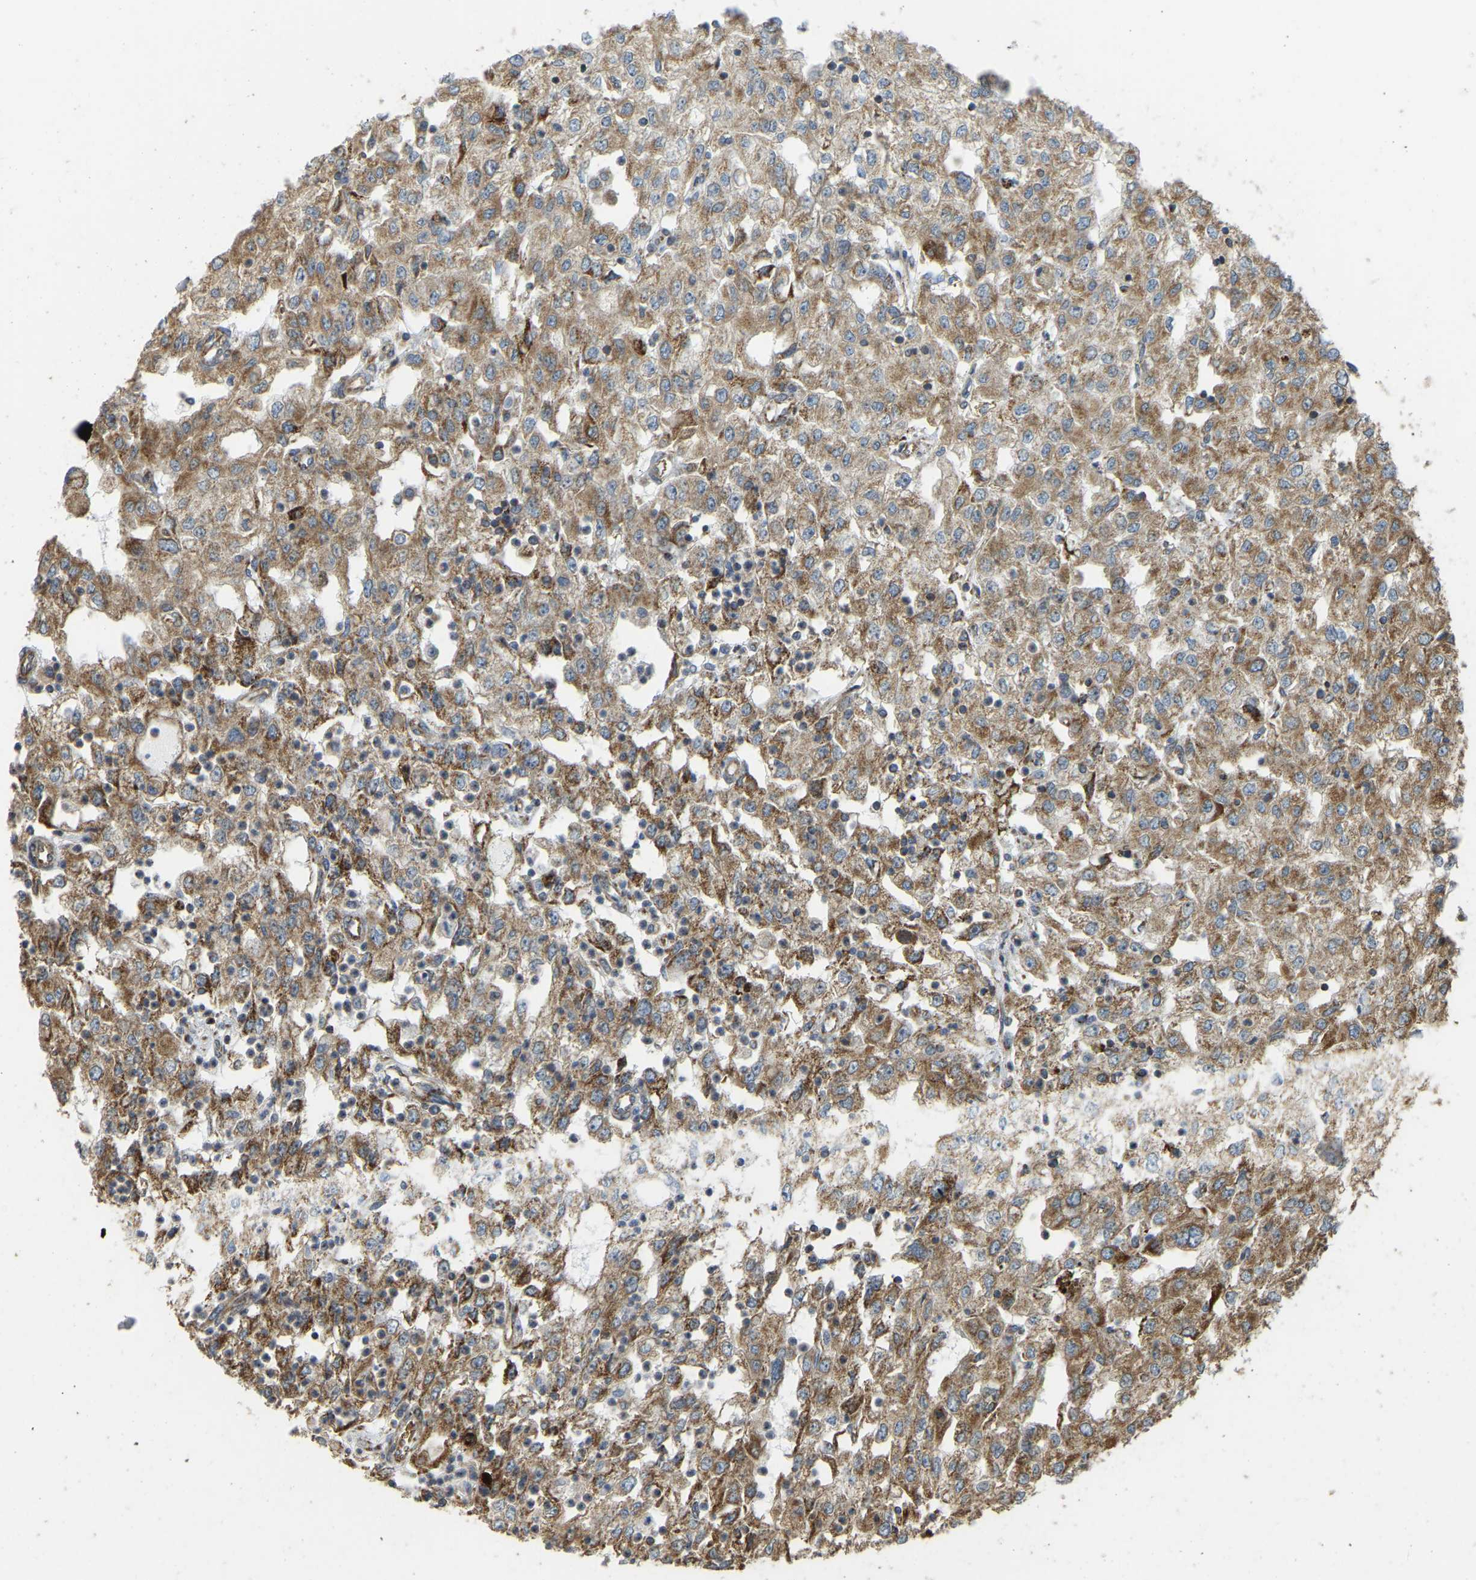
{"staining": {"intensity": "moderate", "quantity": ">75%", "location": "cytoplasmic/membranous"}, "tissue": "renal cancer", "cell_type": "Tumor cells", "image_type": "cancer", "snomed": [{"axis": "morphology", "description": "Adenocarcinoma, NOS"}, {"axis": "topography", "description": "Kidney"}], "caption": "A brown stain labels moderate cytoplasmic/membranous expression of a protein in renal adenocarcinoma tumor cells.", "gene": "PSMD7", "patient": {"sex": "female", "age": 54}}